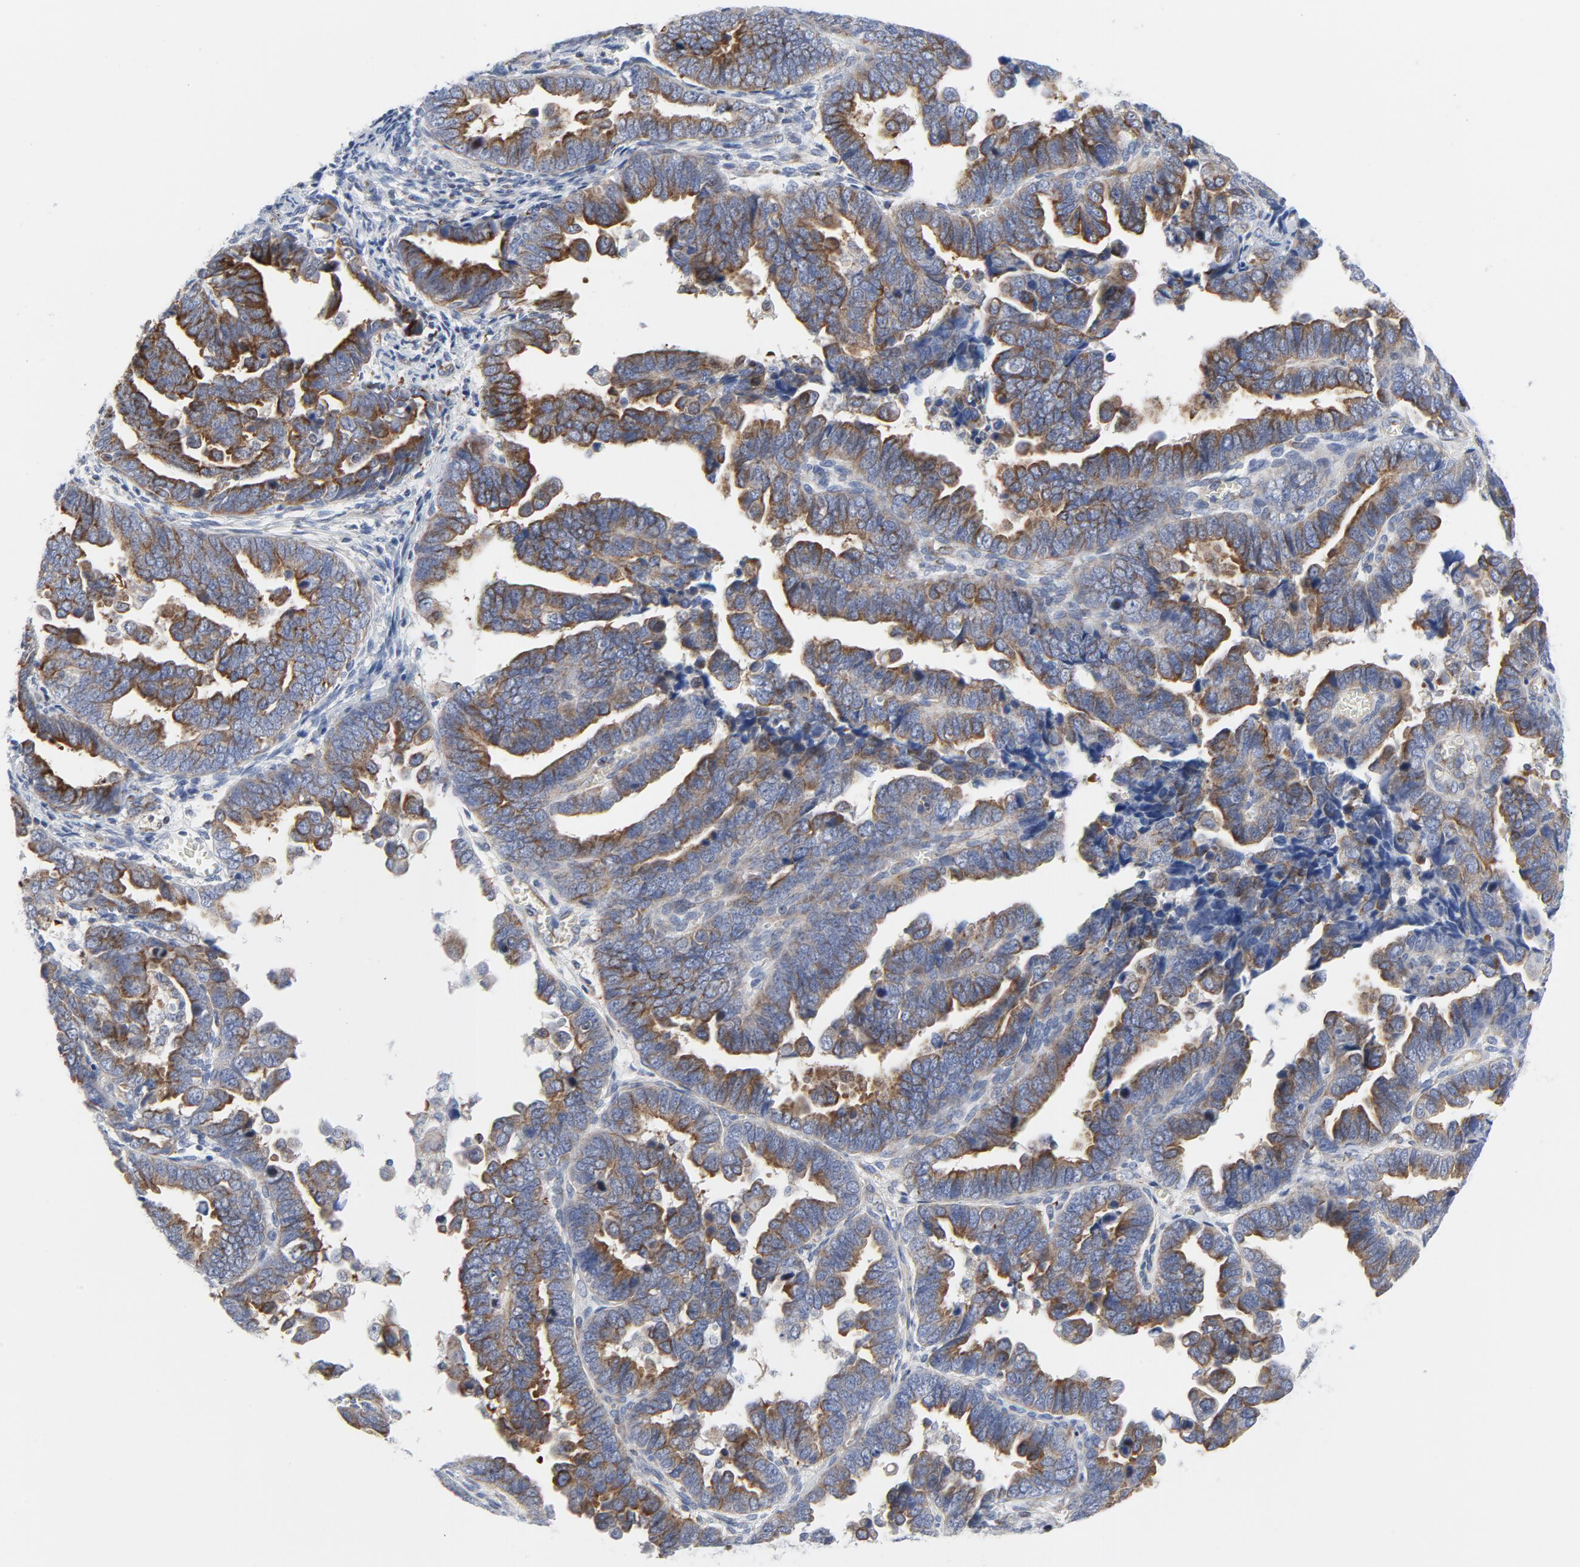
{"staining": {"intensity": "moderate", "quantity": "25%-75%", "location": "cytoplasmic/membranous"}, "tissue": "endometrial cancer", "cell_type": "Tumor cells", "image_type": "cancer", "snomed": [{"axis": "morphology", "description": "Adenocarcinoma, NOS"}, {"axis": "topography", "description": "Endometrium"}], "caption": "This histopathology image reveals endometrial adenocarcinoma stained with immunohistochemistry to label a protein in brown. The cytoplasmic/membranous of tumor cells show moderate positivity for the protein. Nuclei are counter-stained blue.", "gene": "TUBB1", "patient": {"sex": "female", "age": 75}}